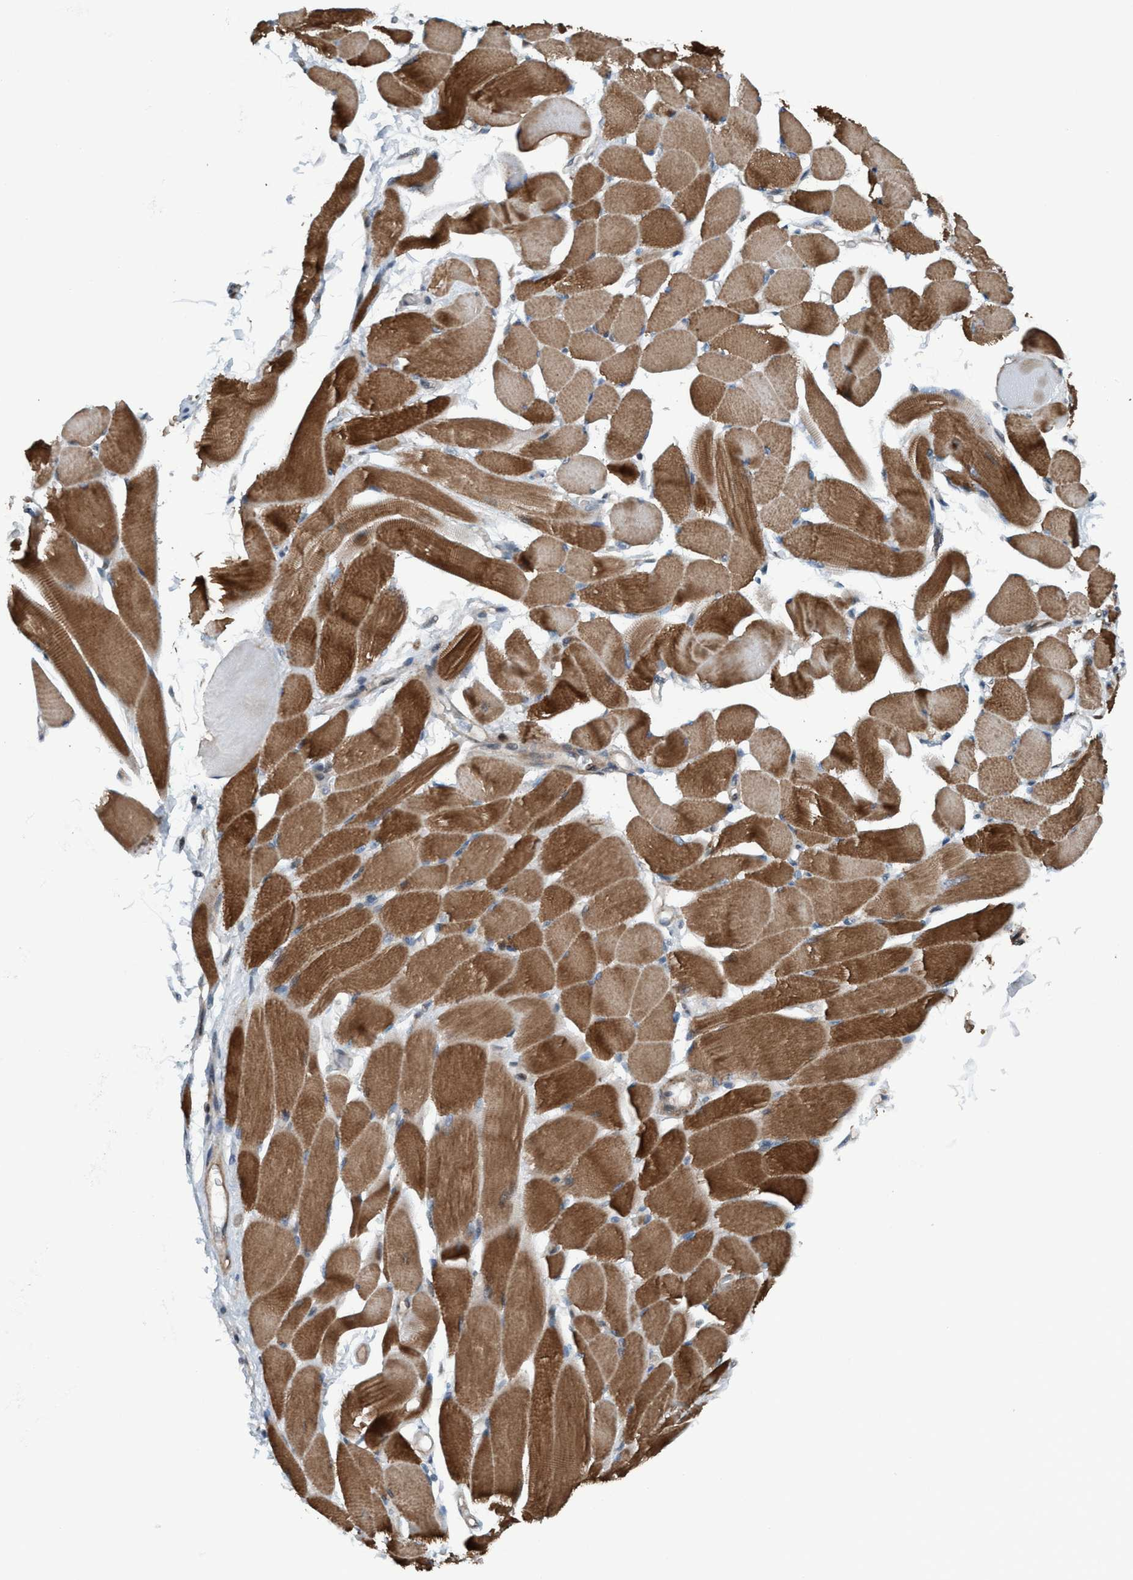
{"staining": {"intensity": "moderate", "quantity": ">75%", "location": "cytoplasmic/membranous"}, "tissue": "skeletal muscle", "cell_type": "Myocytes", "image_type": "normal", "snomed": [{"axis": "morphology", "description": "Normal tissue, NOS"}, {"axis": "topography", "description": "Skeletal muscle"}, {"axis": "topography", "description": "Peripheral nerve tissue"}], "caption": "A high-resolution photomicrograph shows immunohistochemistry staining of normal skeletal muscle, which displays moderate cytoplasmic/membranous staining in about >75% of myocytes.", "gene": "NISCH", "patient": {"sex": "female", "age": 84}}